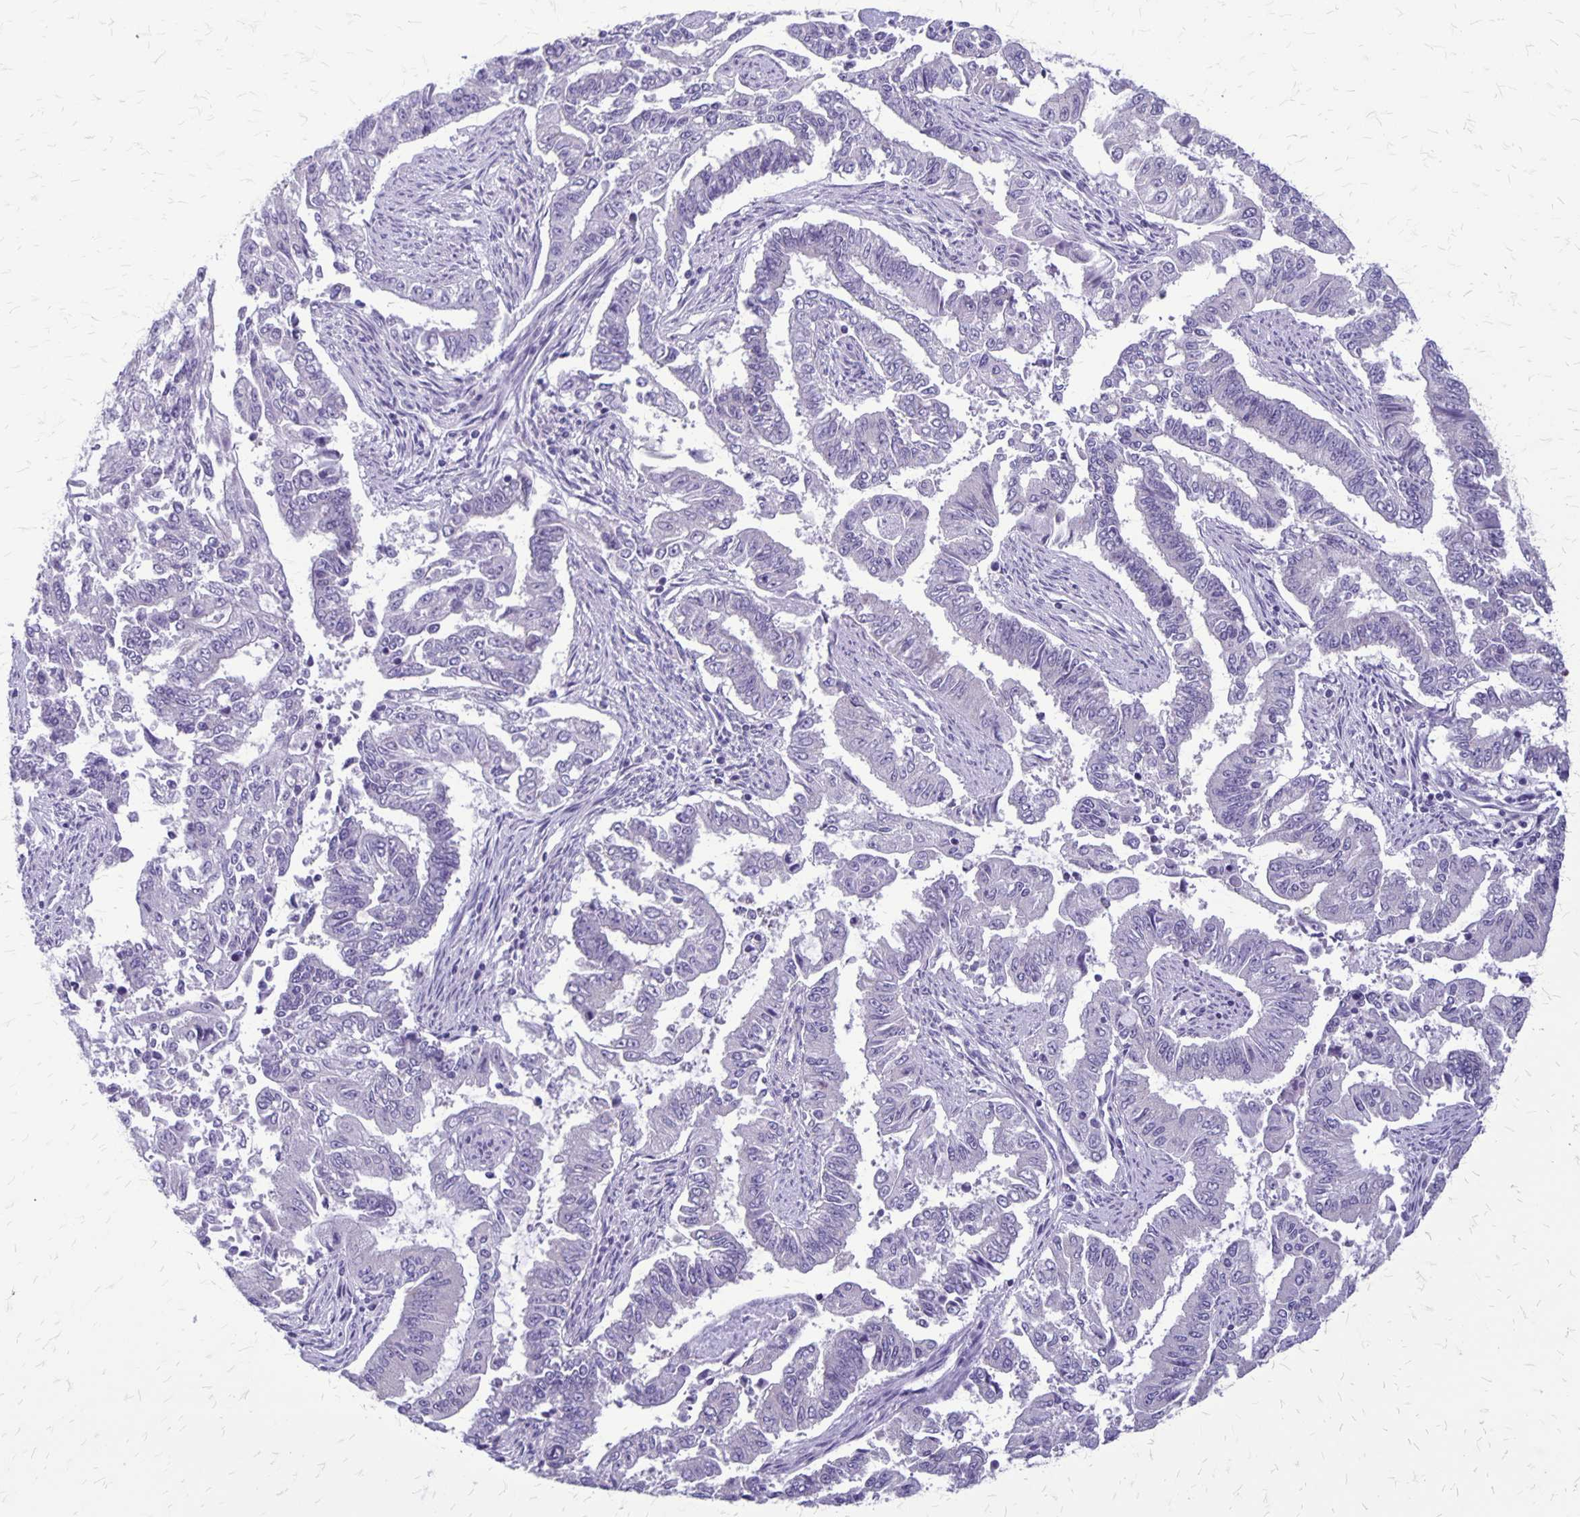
{"staining": {"intensity": "negative", "quantity": "none", "location": "none"}, "tissue": "endometrial cancer", "cell_type": "Tumor cells", "image_type": "cancer", "snomed": [{"axis": "morphology", "description": "Adenocarcinoma, NOS"}, {"axis": "topography", "description": "Uterus"}], "caption": "DAB (3,3'-diaminobenzidine) immunohistochemical staining of endometrial adenocarcinoma shows no significant positivity in tumor cells.", "gene": "PLXNB3", "patient": {"sex": "female", "age": 59}}